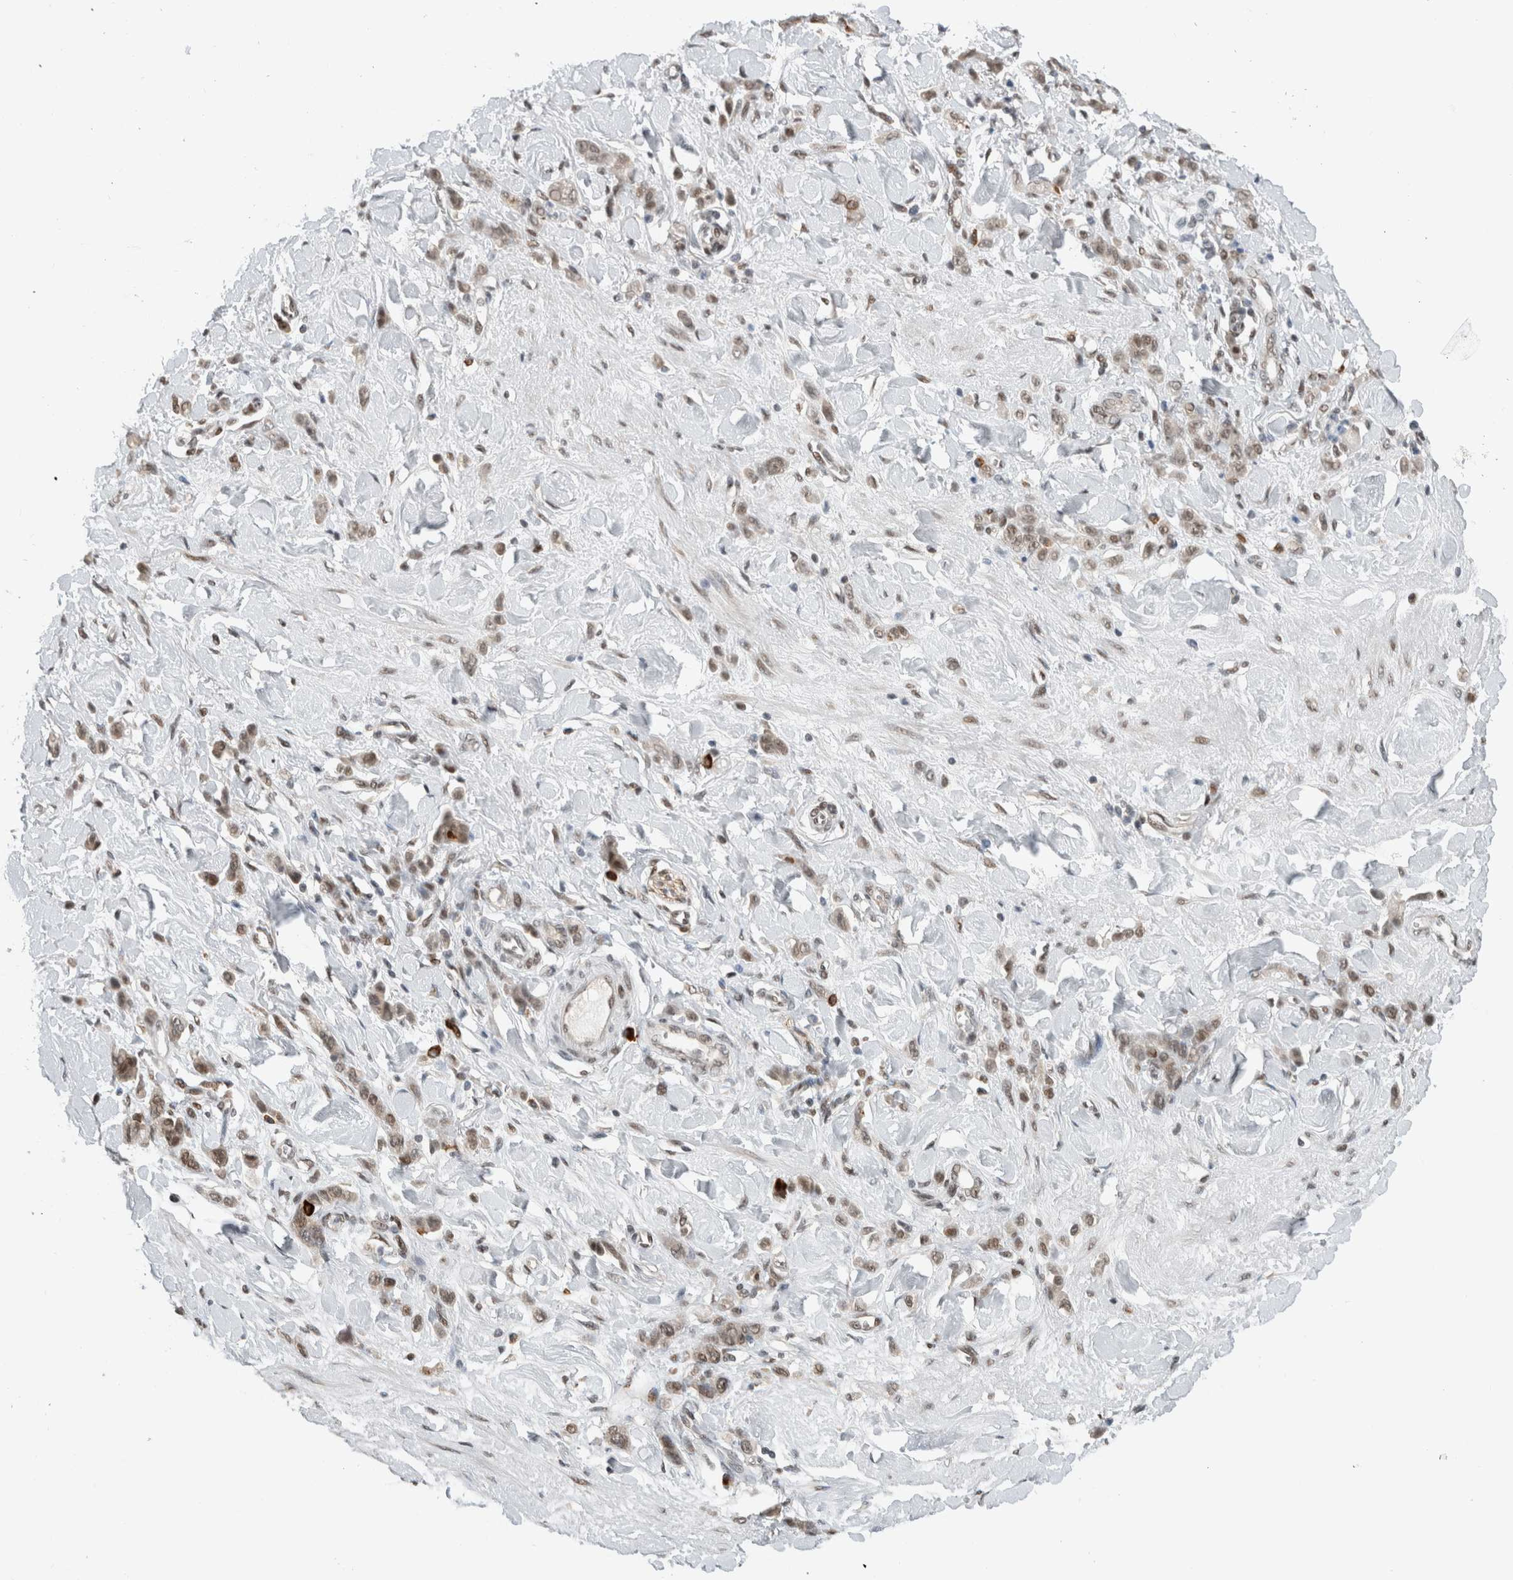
{"staining": {"intensity": "weak", "quantity": "25%-75%", "location": "nuclear"}, "tissue": "stomach cancer", "cell_type": "Tumor cells", "image_type": "cancer", "snomed": [{"axis": "morphology", "description": "Normal tissue, NOS"}, {"axis": "morphology", "description": "Adenocarcinoma, NOS"}, {"axis": "topography", "description": "Stomach"}], "caption": "Stomach cancer stained with a brown dye exhibits weak nuclear positive positivity in about 25%-75% of tumor cells.", "gene": "HNRNPR", "patient": {"sex": "male", "age": 82}}